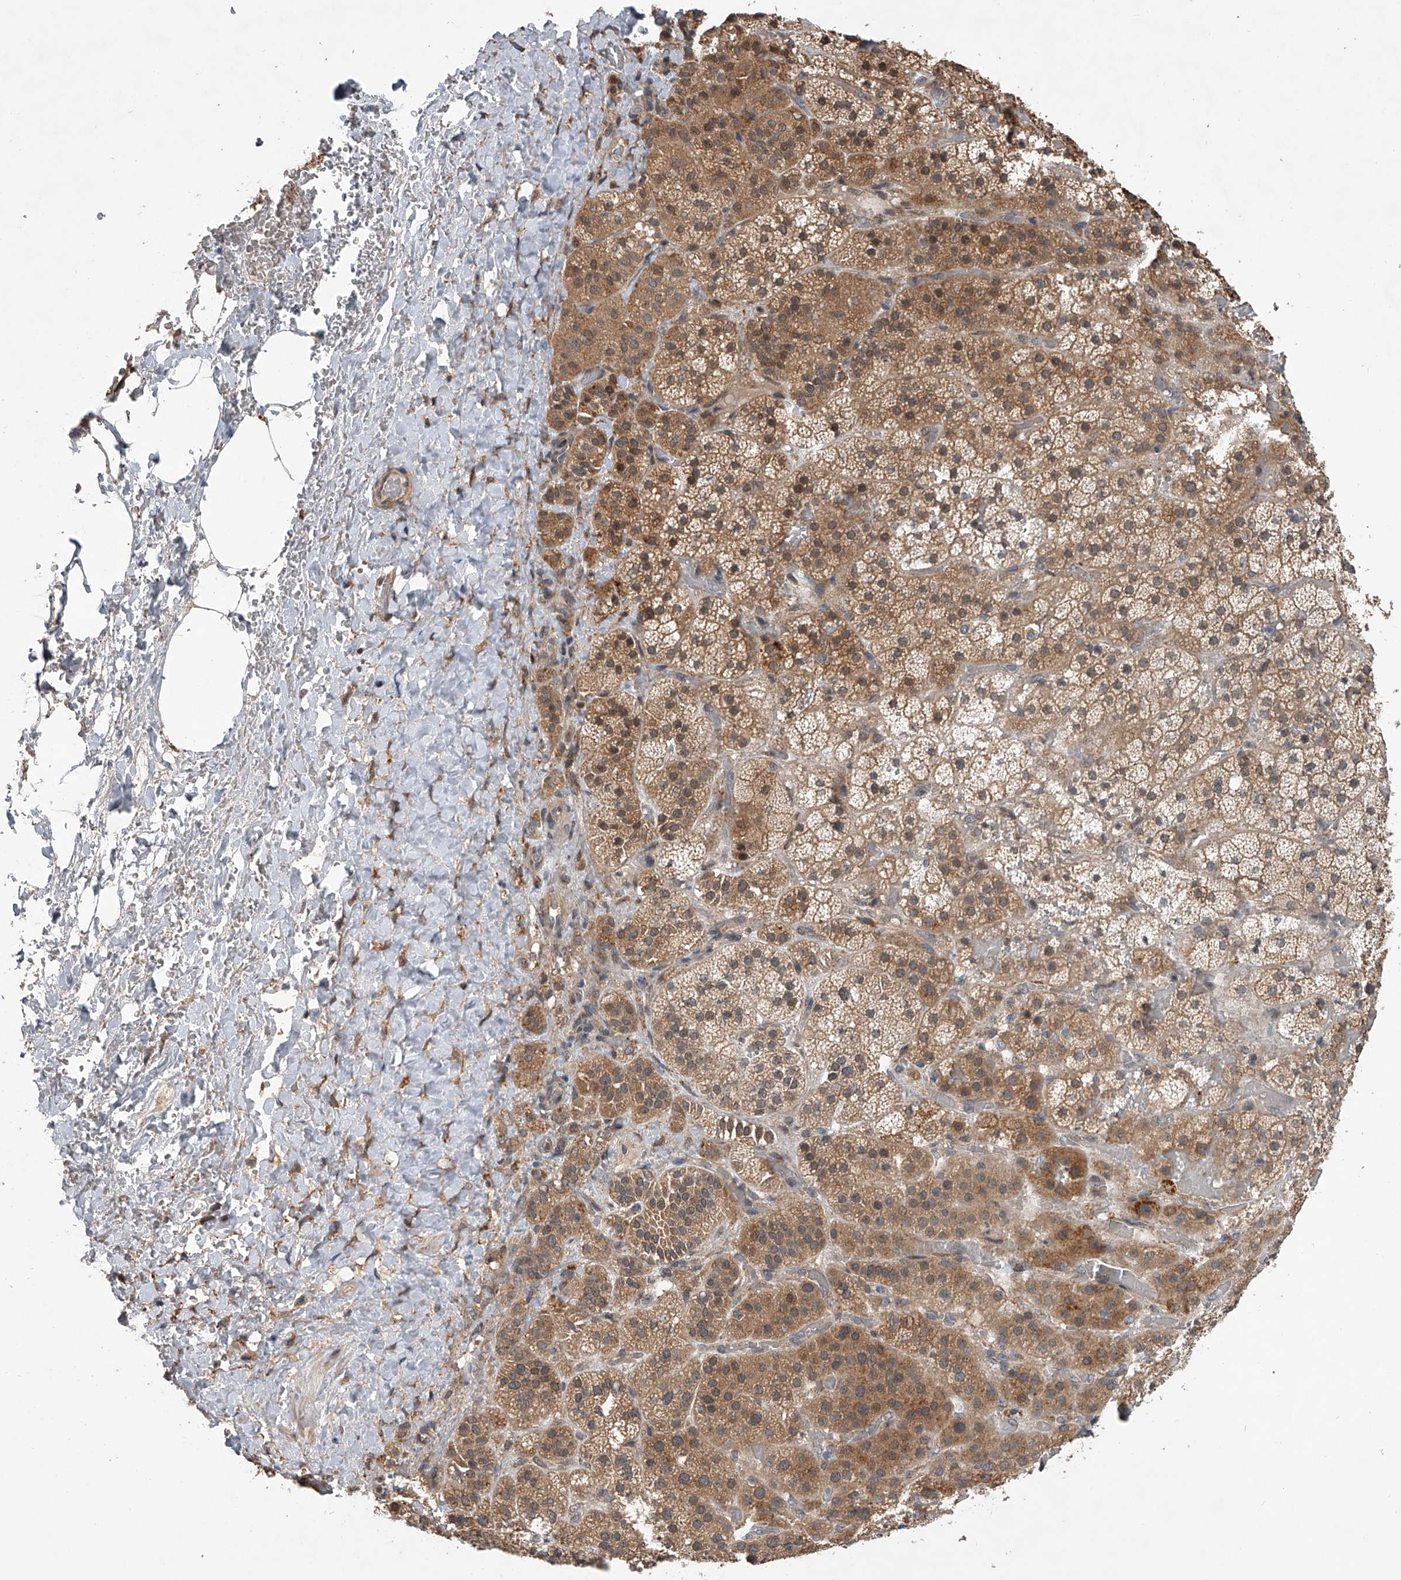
{"staining": {"intensity": "strong", "quantity": "25%-75%", "location": "cytoplasmic/membranous"}, "tissue": "adrenal gland", "cell_type": "Glandular cells", "image_type": "normal", "snomed": [{"axis": "morphology", "description": "Normal tissue, NOS"}, {"axis": "topography", "description": "Adrenal gland"}], "caption": "A high amount of strong cytoplasmic/membranous positivity is appreciated in approximately 25%-75% of glandular cells in unremarkable adrenal gland.", "gene": "GEMIN8", "patient": {"sex": "male", "age": 57}}